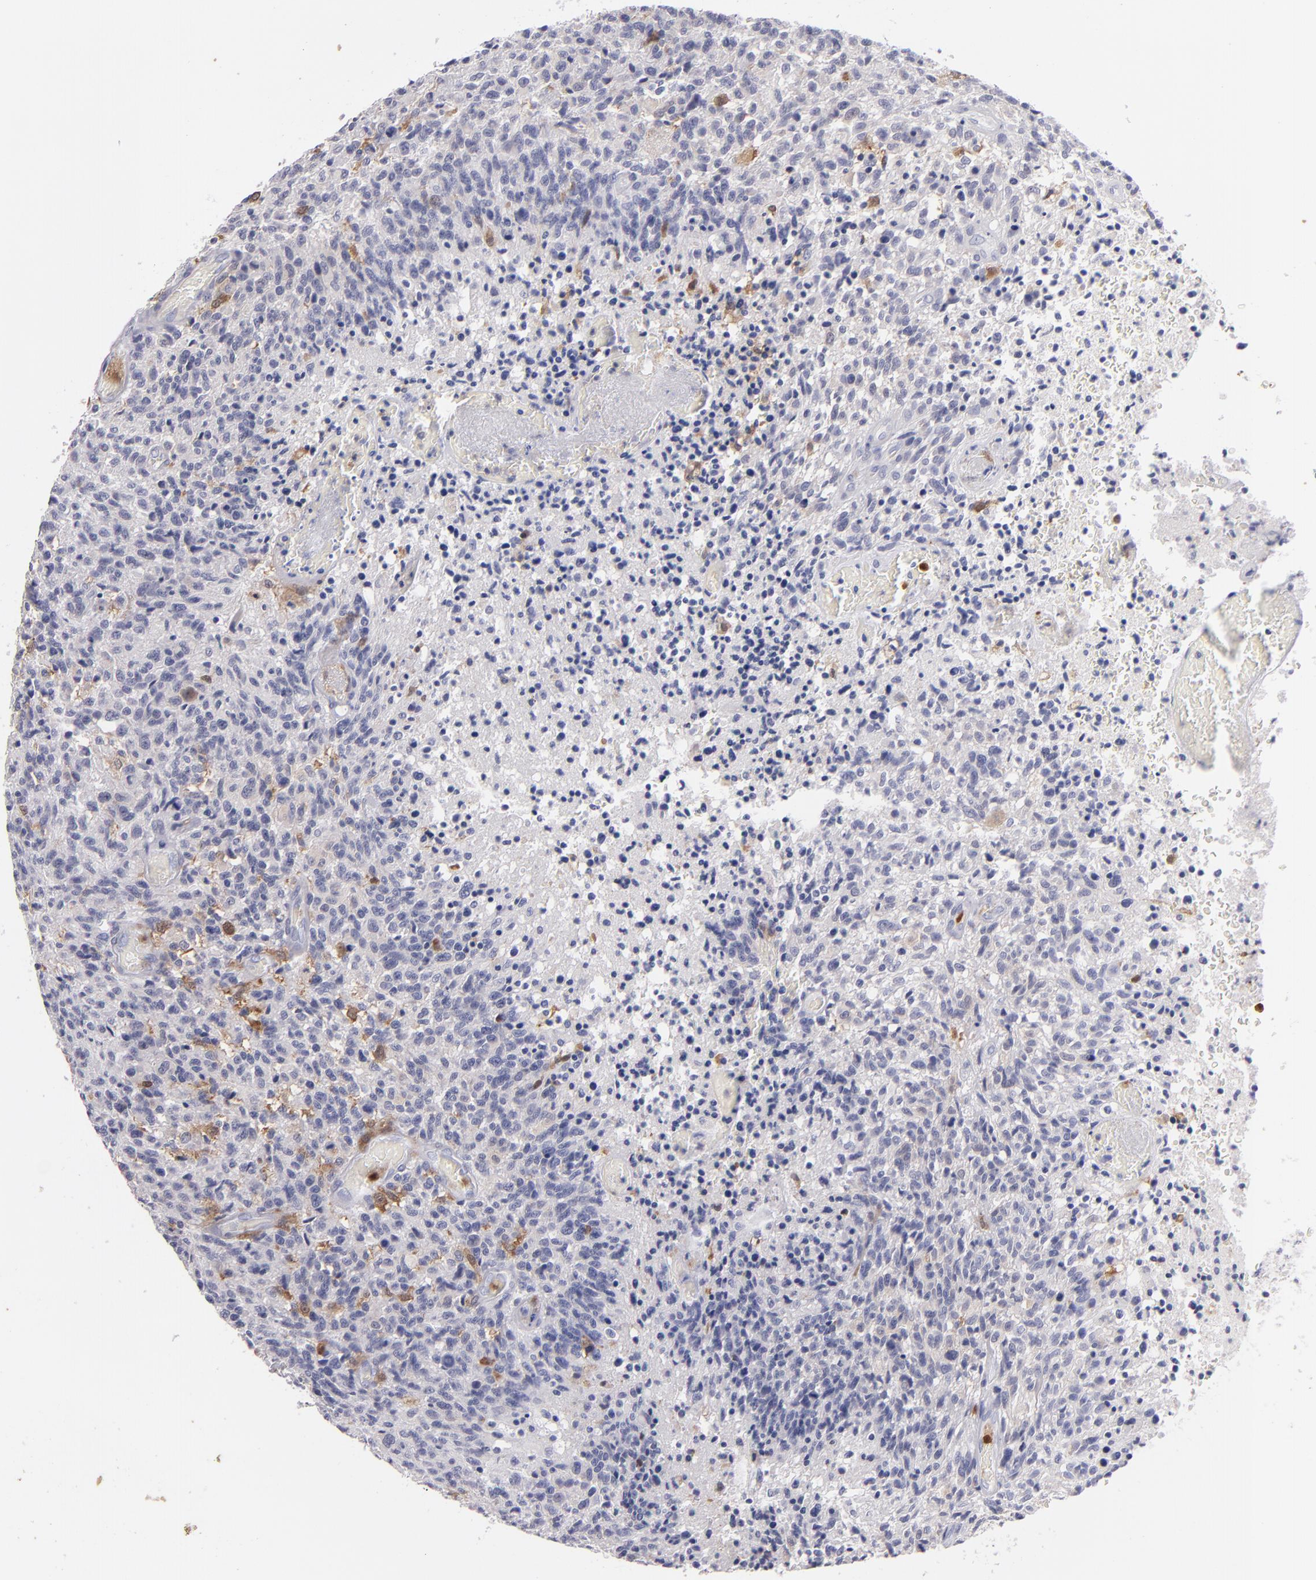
{"staining": {"intensity": "weak", "quantity": "<25%", "location": "cytoplasmic/membranous"}, "tissue": "glioma", "cell_type": "Tumor cells", "image_type": "cancer", "snomed": [{"axis": "morphology", "description": "Glioma, malignant, High grade"}, {"axis": "topography", "description": "Brain"}], "caption": "Human glioma stained for a protein using immunohistochemistry demonstrates no expression in tumor cells.", "gene": "PRKCD", "patient": {"sex": "male", "age": 36}}